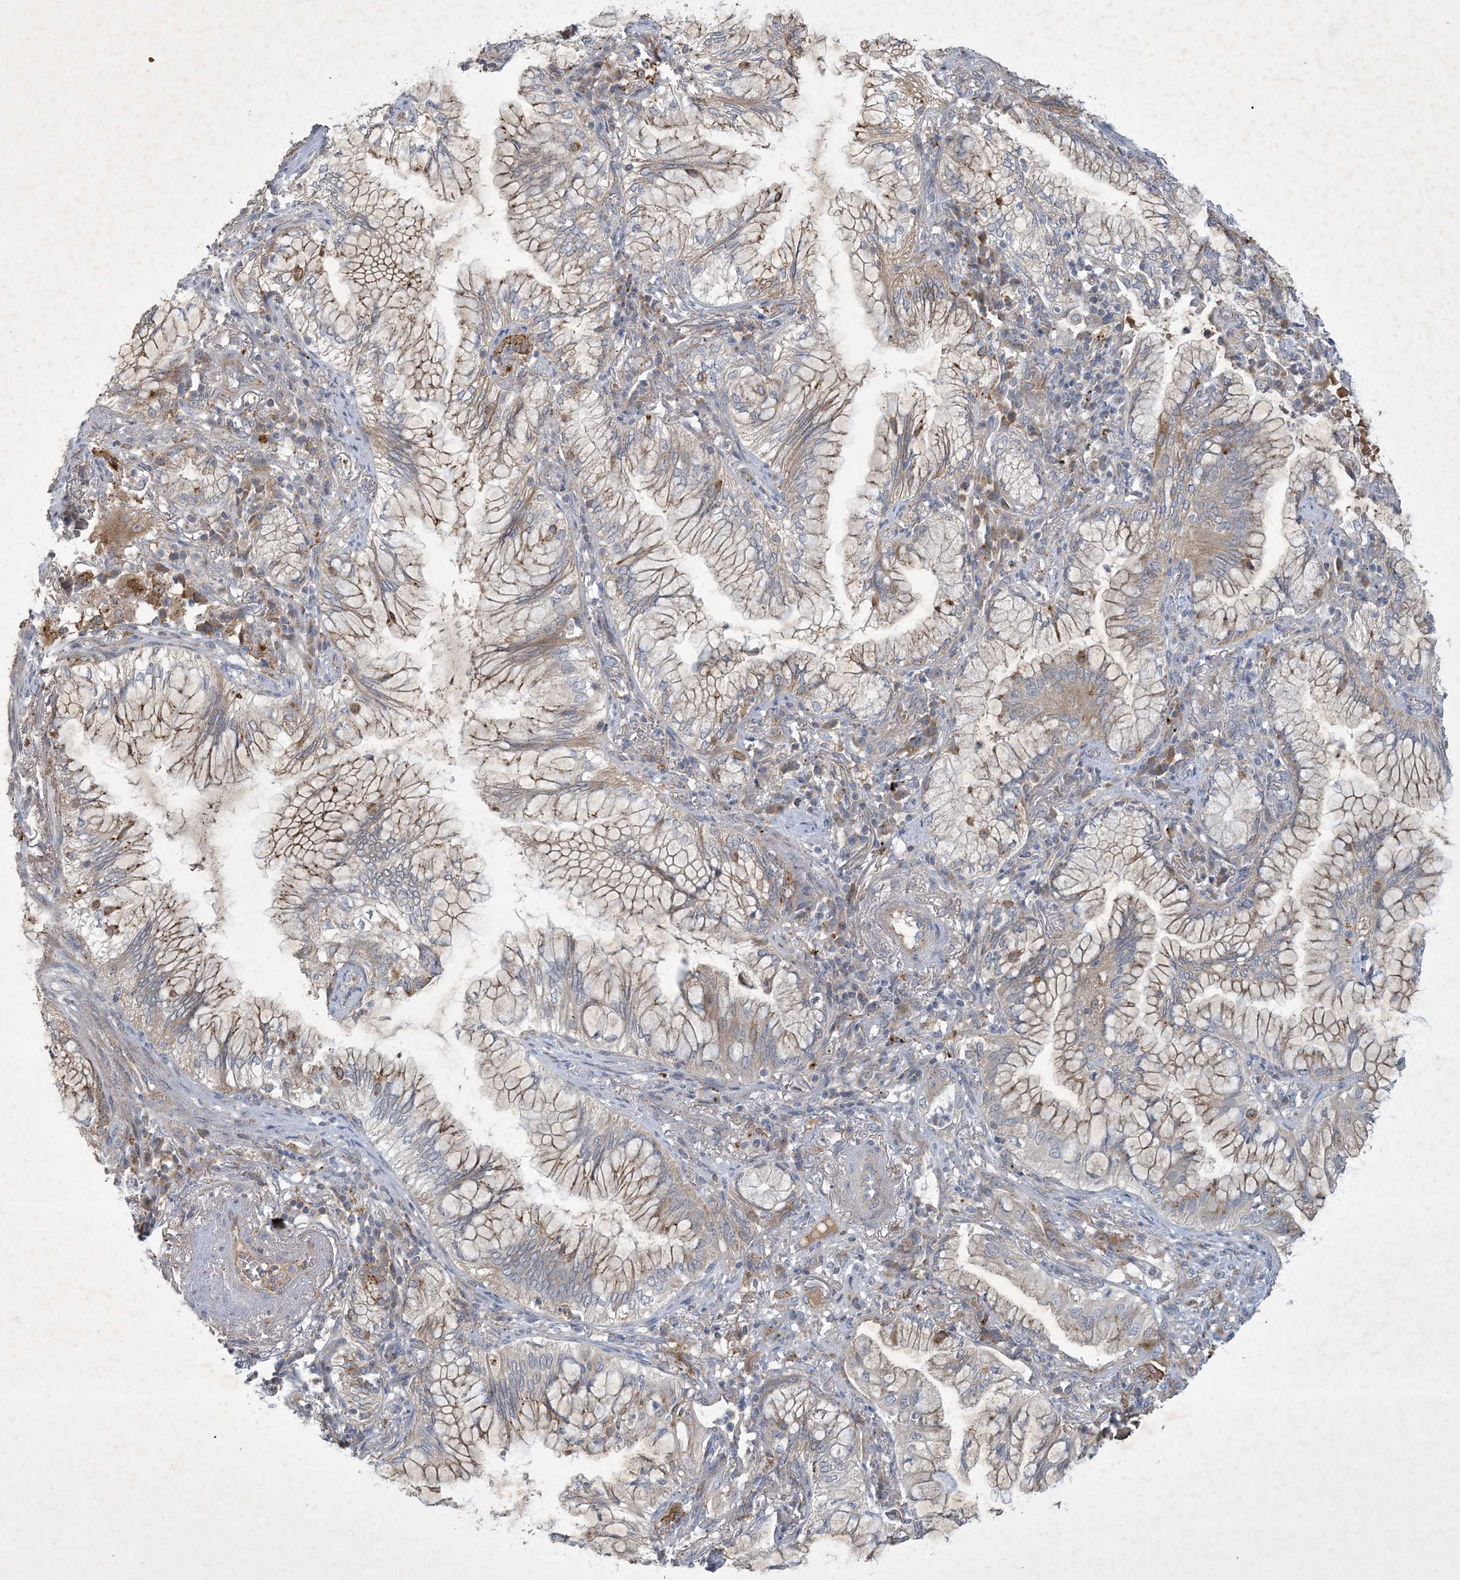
{"staining": {"intensity": "moderate", "quantity": "25%-75%", "location": "cytoplasmic/membranous"}, "tissue": "lung cancer", "cell_type": "Tumor cells", "image_type": "cancer", "snomed": [{"axis": "morphology", "description": "Adenocarcinoma, NOS"}, {"axis": "topography", "description": "Lung"}], "caption": "Tumor cells exhibit medium levels of moderate cytoplasmic/membranous staining in about 25%-75% of cells in lung adenocarcinoma.", "gene": "MRPS18A", "patient": {"sex": "female", "age": 70}}